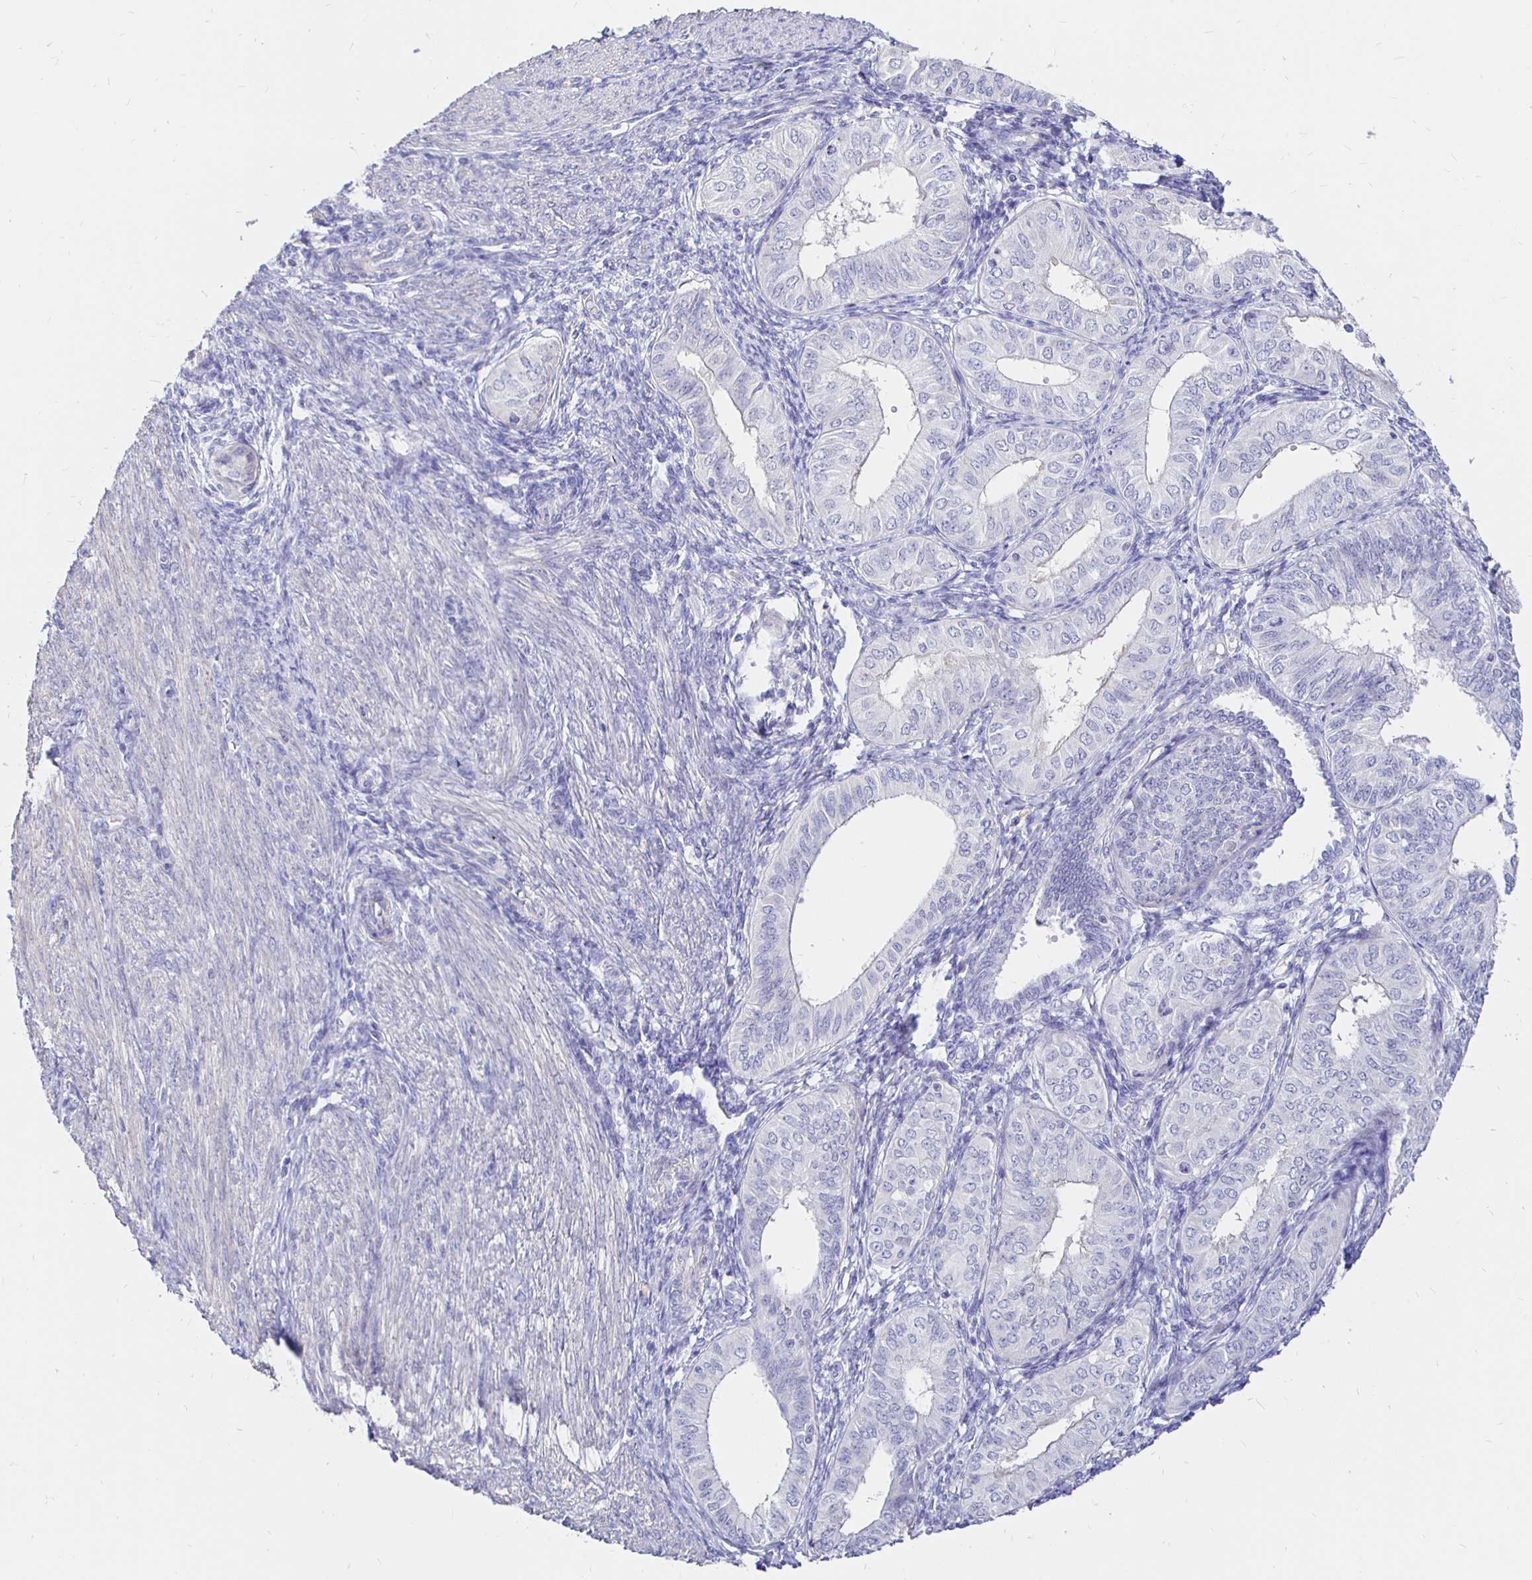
{"staining": {"intensity": "negative", "quantity": "none", "location": "none"}, "tissue": "endometrial cancer", "cell_type": "Tumor cells", "image_type": "cancer", "snomed": [{"axis": "morphology", "description": "Adenocarcinoma, NOS"}, {"axis": "topography", "description": "Endometrium"}], "caption": "This is an immunohistochemistry micrograph of human endometrial adenocarcinoma. There is no staining in tumor cells.", "gene": "NECAB1", "patient": {"sex": "female", "age": 58}}